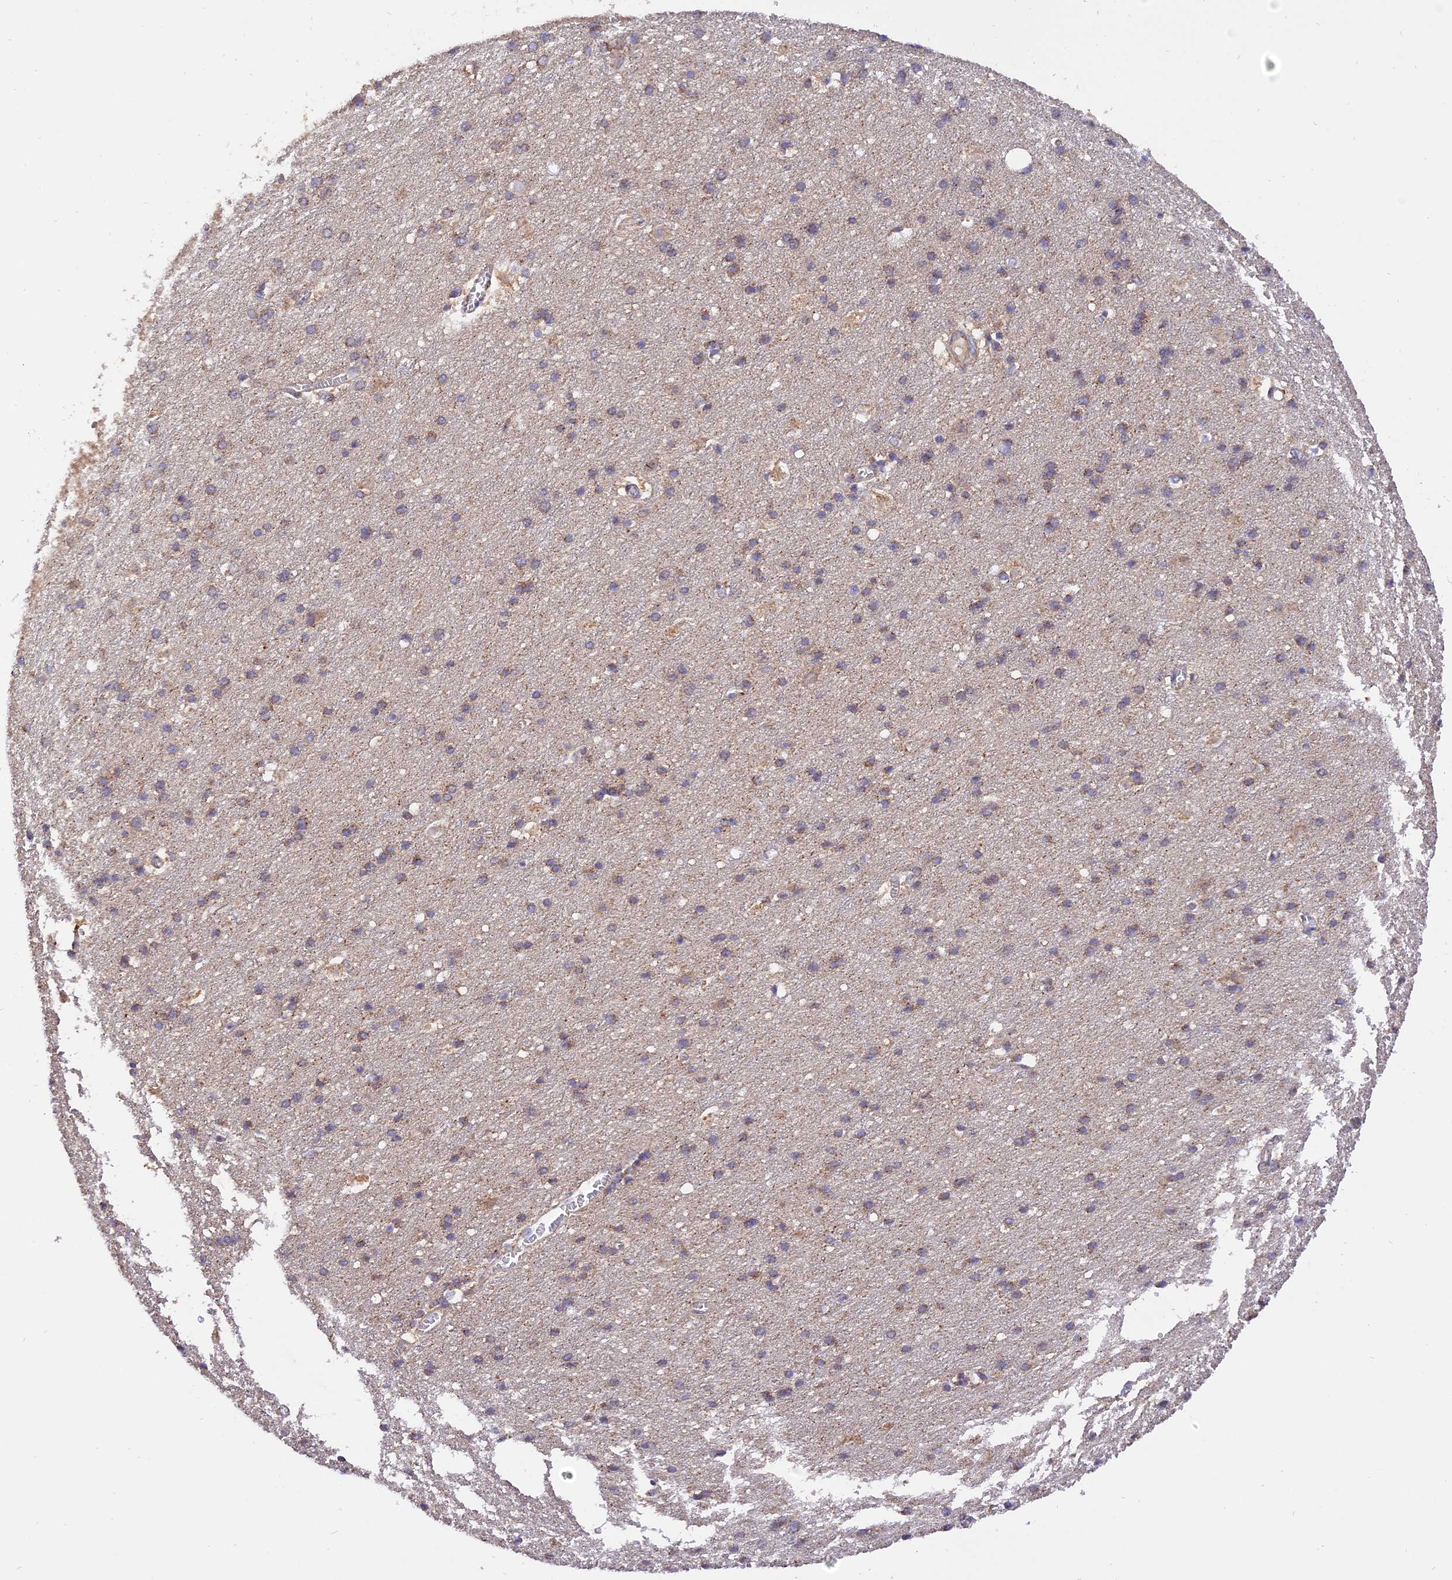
{"staining": {"intensity": "weak", "quantity": "25%-75%", "location": "cytoplasmic/membranous"}, "tissue": "cerebral cortex", "cell_type": "Endothelial cells", "image_type": "normal", "snomed": [{"axis": "morphology", "description": "Normal tissue, NOS"}, {"axis": "topography", "description": "Cerebral cortex"}], "caption": "Cerebral cortex stained with immunohistochemistry (IHC) reveals weak cytoplasmic/membranous staining in approximately 25%-75% of endothelial cells. The staining was performed using DAB (3,3'-diaminobenzidine), with brown indicating positive protein expression. Nuclei are stained blue with hematoxylin.", "gene": "PEX3", "patient": {"sex": "male", "age": 54}}